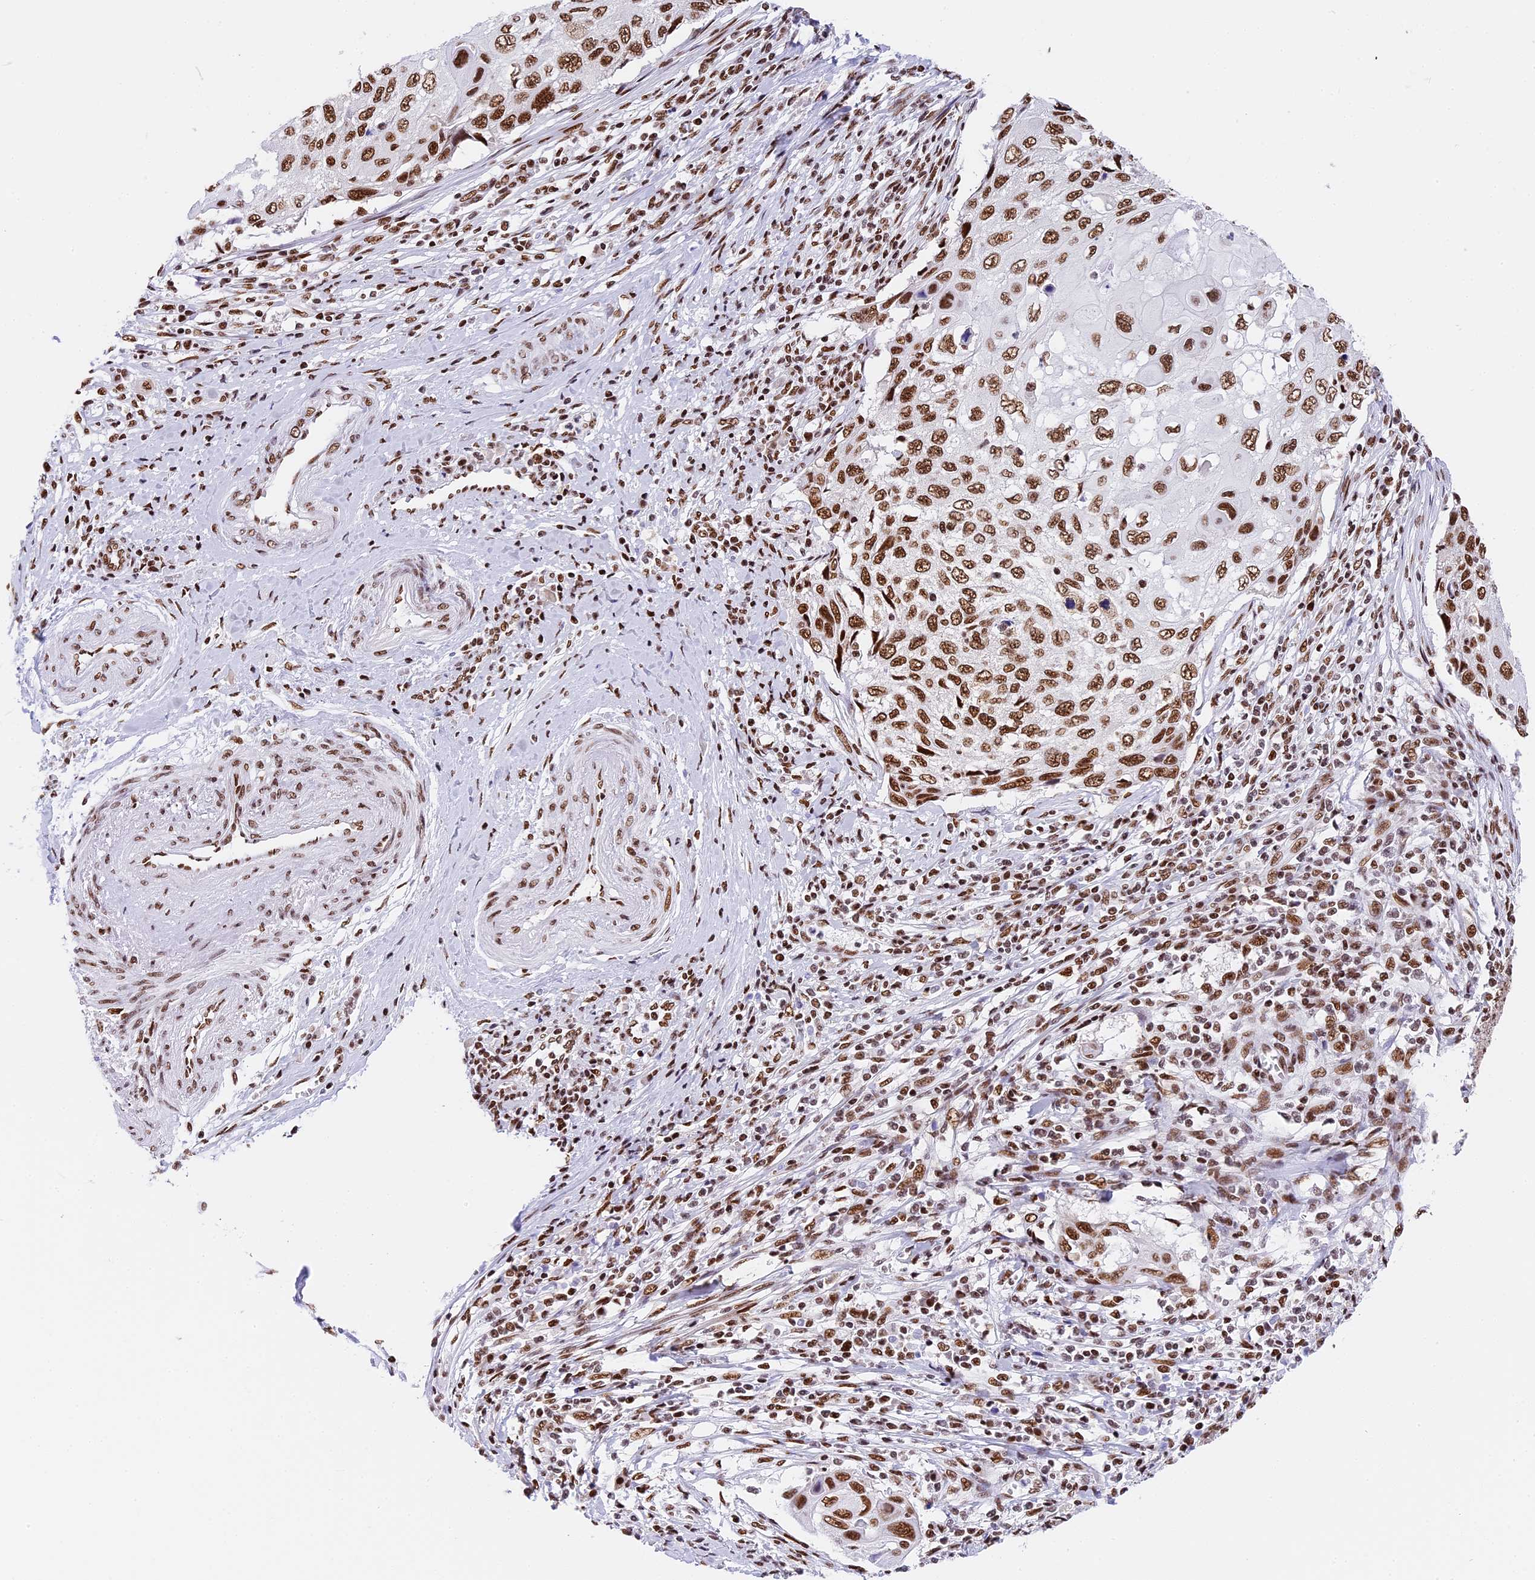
{"staining": {"intensity": "strong", "quantity": ">75%", "location": "nuclear"}, "tissue": "cervical cancer", "cell_type": "Tumor cells", "image_type": "cancer", "snomed": [{"axis": "morphology", "description": "Squamous cell carcinoma, NOS"}, {"axis": "topography", "description": "Cervix"}], "caption": "Strong nuclear protein positivity is present in about >75% of tumor cells in cervical cancer (squamous cell carcinoma).", "gene": "SBNO1", "patient": {"sex": "female", "age": 70}}